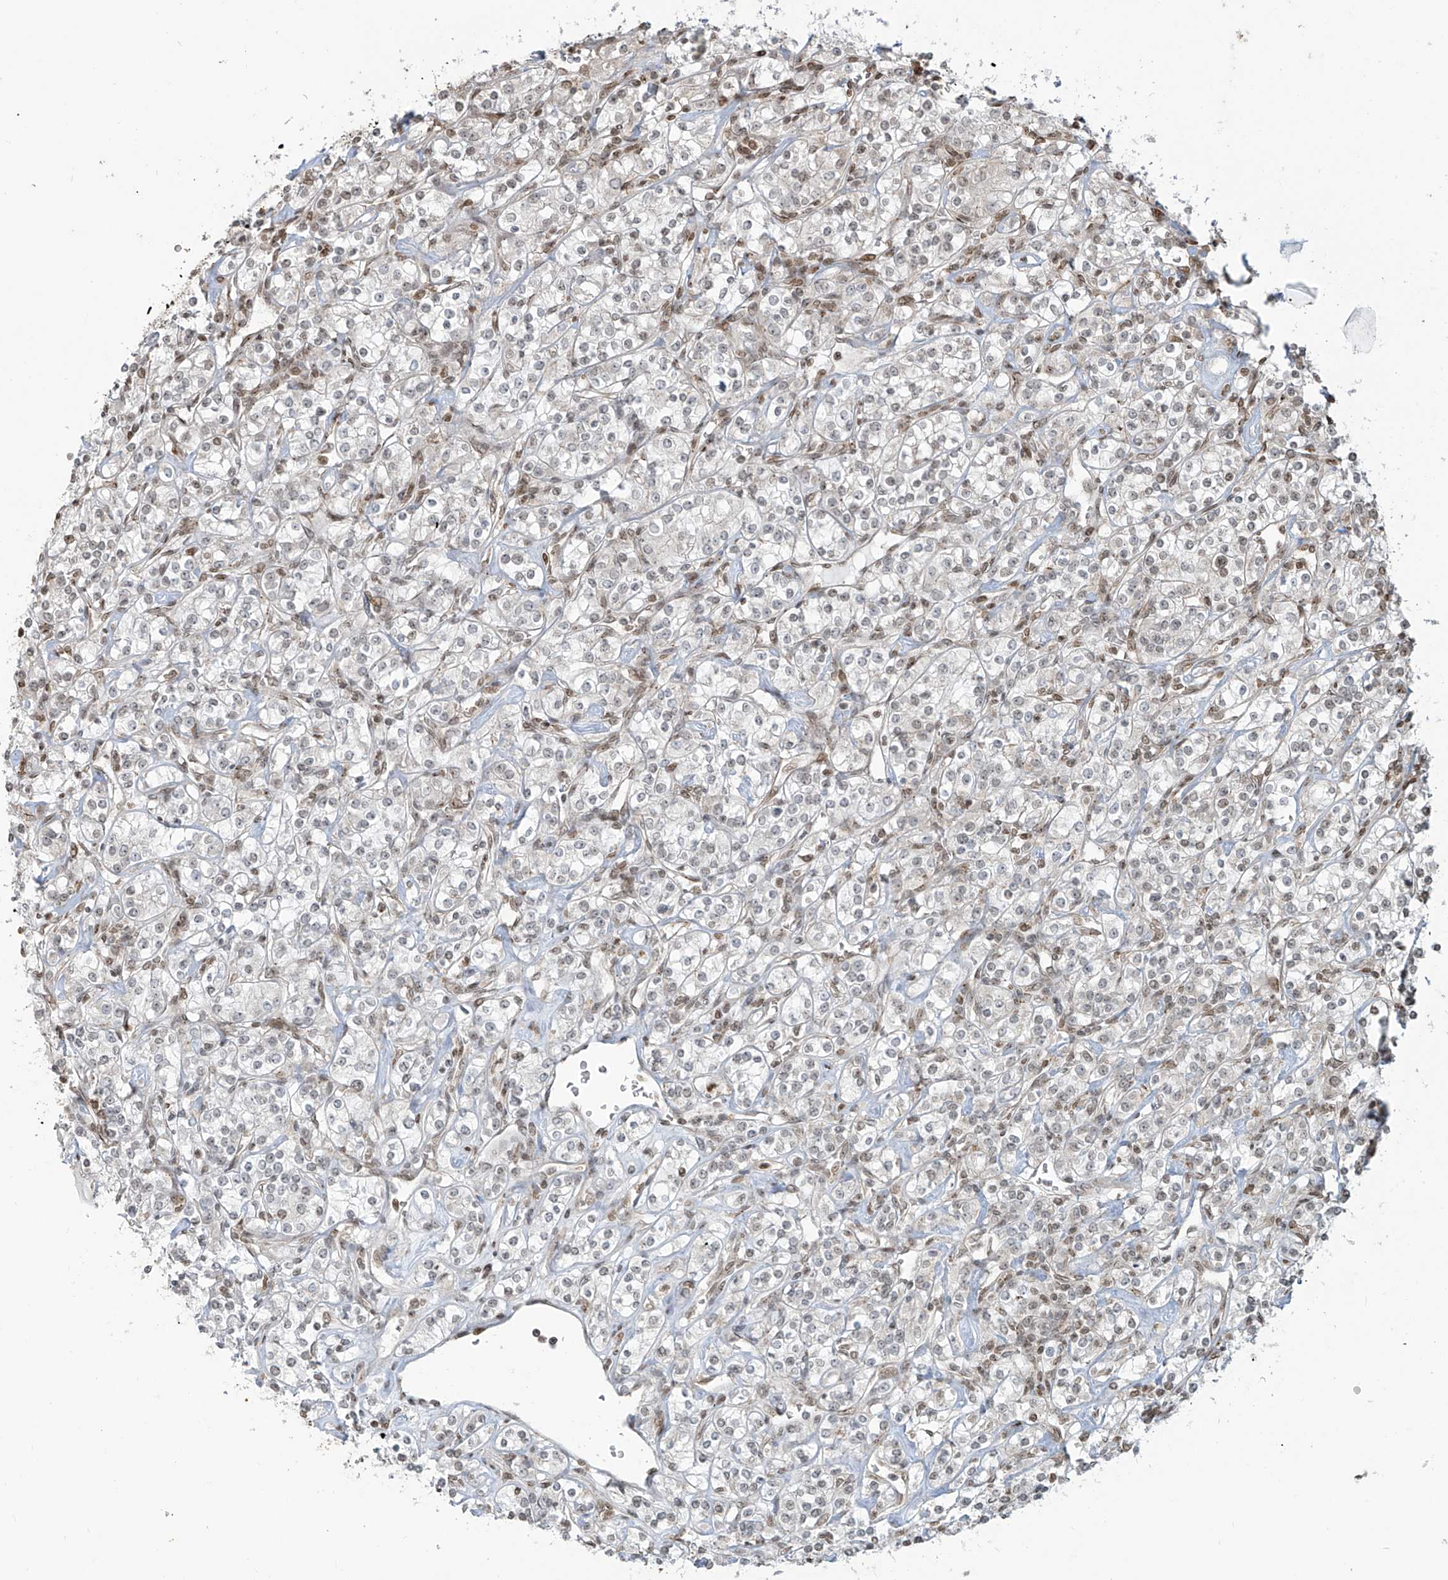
{"staining": {"intensity": "weak", "quantity": "25%-75%", "location": "nuclear"}, "tissue": "renal cancer", "cell_type": "Tumor cells", "image_type": "cancer", "snomed": [{"axis": "morphology", "description": "Adenocarcinoma, NOS"}, {"axis": "topography", "description": "Kidney"}], "caption": "Brown immunohistochemical staining in human adenocarcinoma (renal) displays weak nuclear staining in approximately 25%-75% of tumor cells.", "gene": "VMP1", "patient": {"sex": "male", "age": 77}}